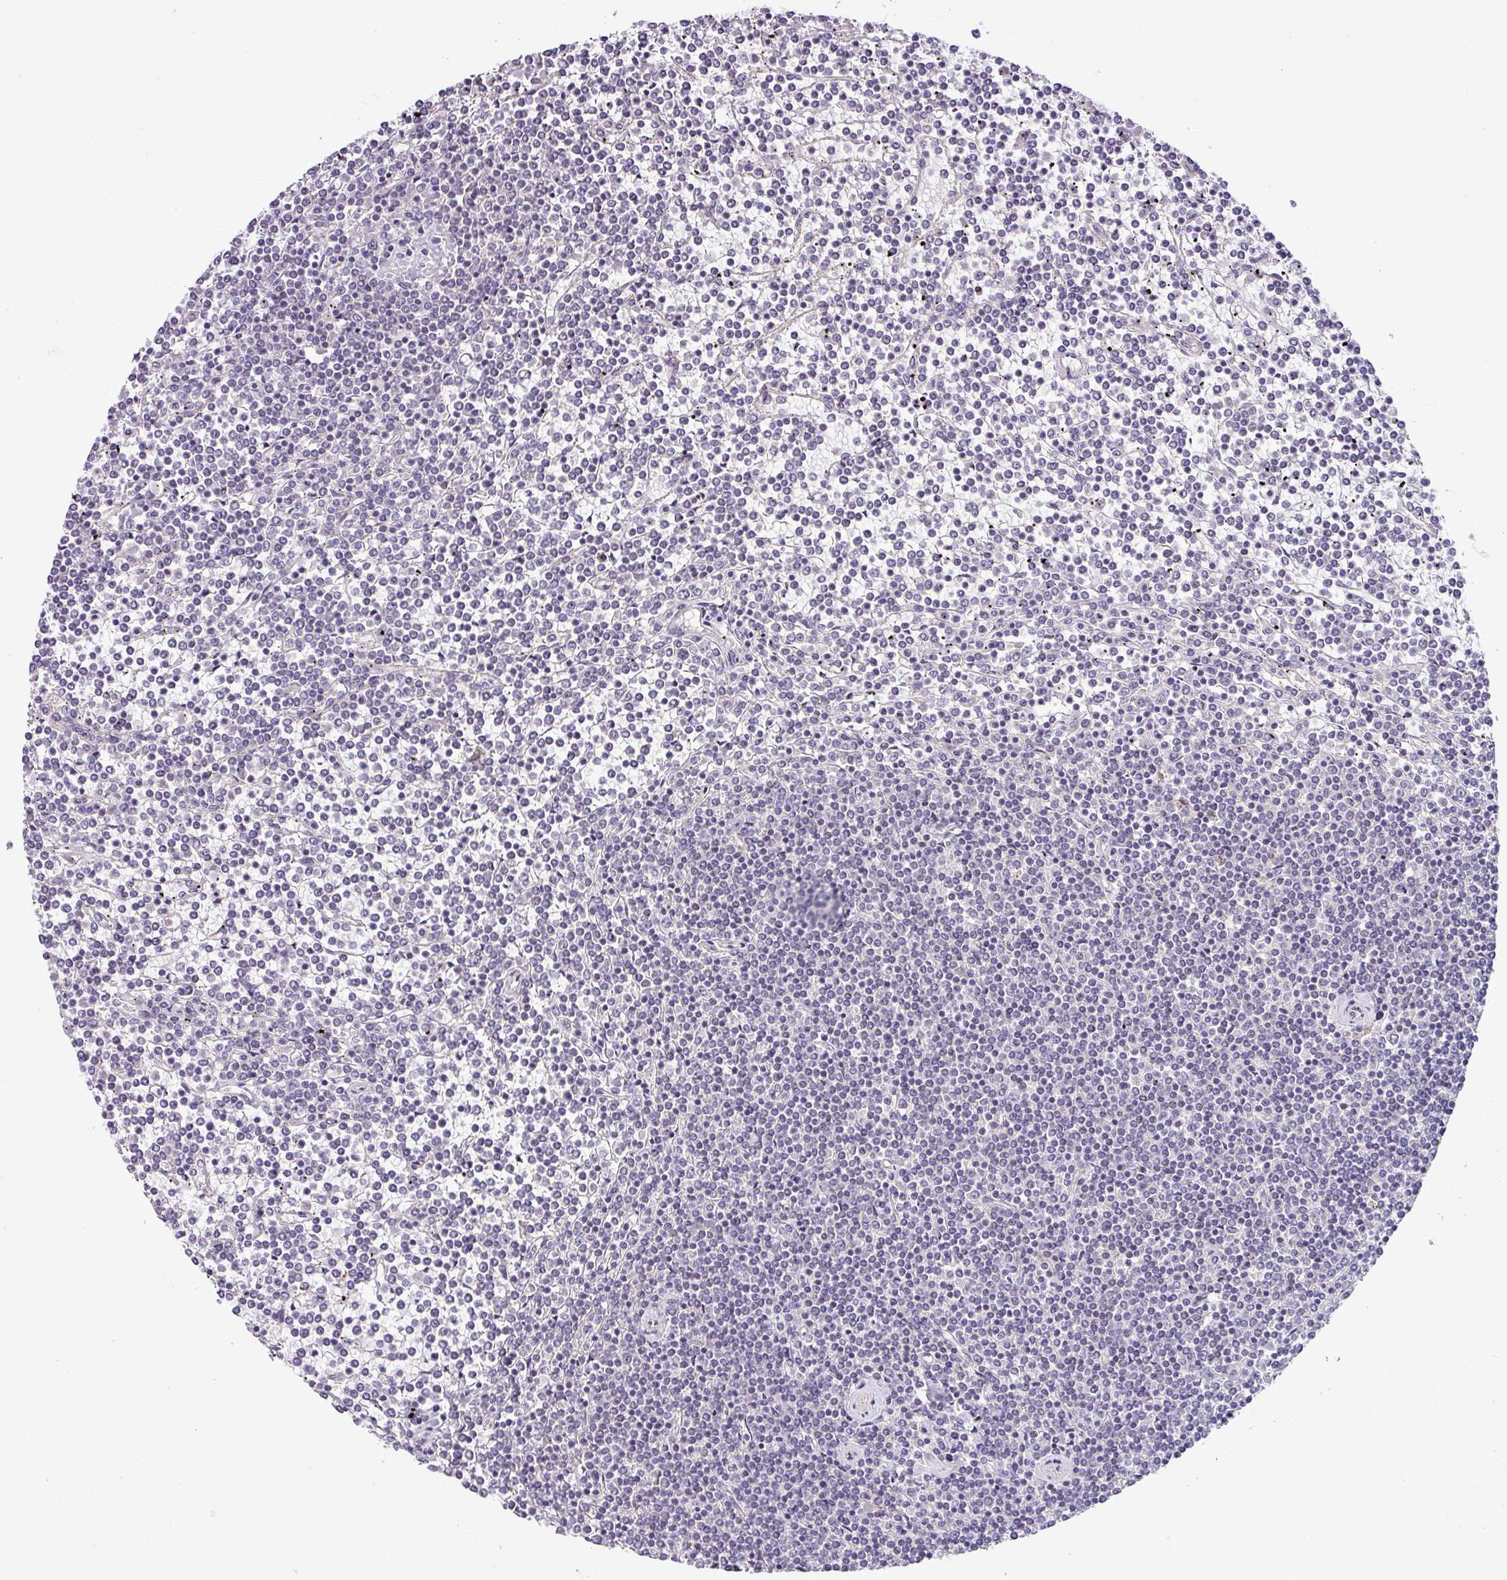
{"staining": {"intensity": "negative", "quantity": "none", "location": "none"}, "tissue": "lymphoma", "cell_type": "Tumor cells", "image_type": "cancer", "snomed": [{"axis": "morphology", "description": "Malignant lymphoma, non-Hodgkin's type, Low grade"}, {"axis": "topography", "description": "Spleen"}], "caption": "Human lymphoma stained for a protein using immunohistochemistry (IHC) displays no staining in tumor cells.", "gene": "HBEGF", "patient": {"sex": "female", "age": 19}}